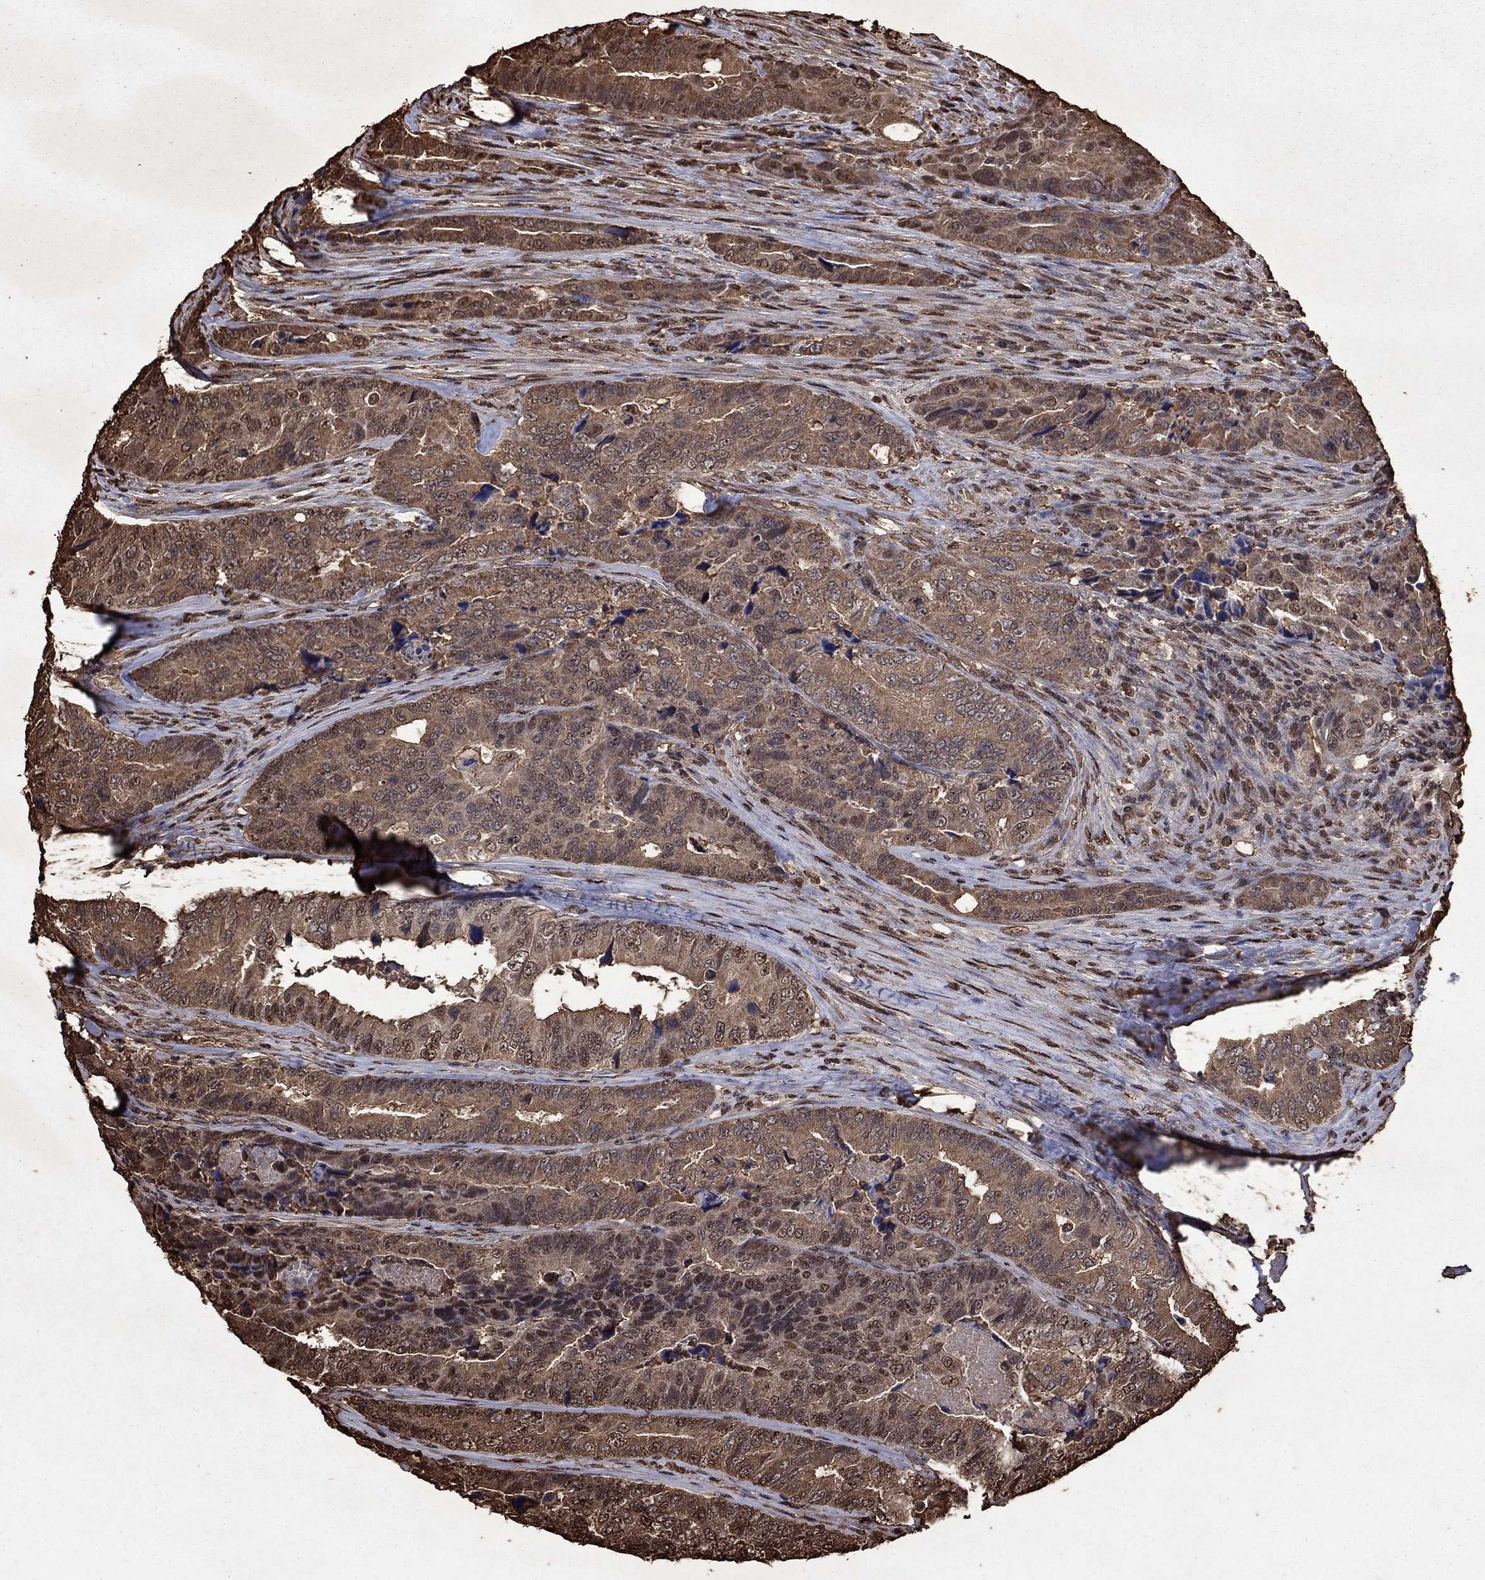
{"staining": {"intensity": "weak", "quantity": "25%-75%", "location": "cytoplasmic/membranous"}, "tissue": "colorectal cancer", "cell_type": "Tumor cells", "image_type": "cancer", "snomed": [{"axis": "morphology", "description": "Adenocarcinoma, NOS"}, {"axis": "topography", "description": "Colon"}], "caption": "Protein analysis of colorectal cancer tissue displays weak cytoplasmic/membranous expression in about 25%-75% of tumor cells.", "gene": "GAPDH", "patient": {"sex": "female", "age": 72}}